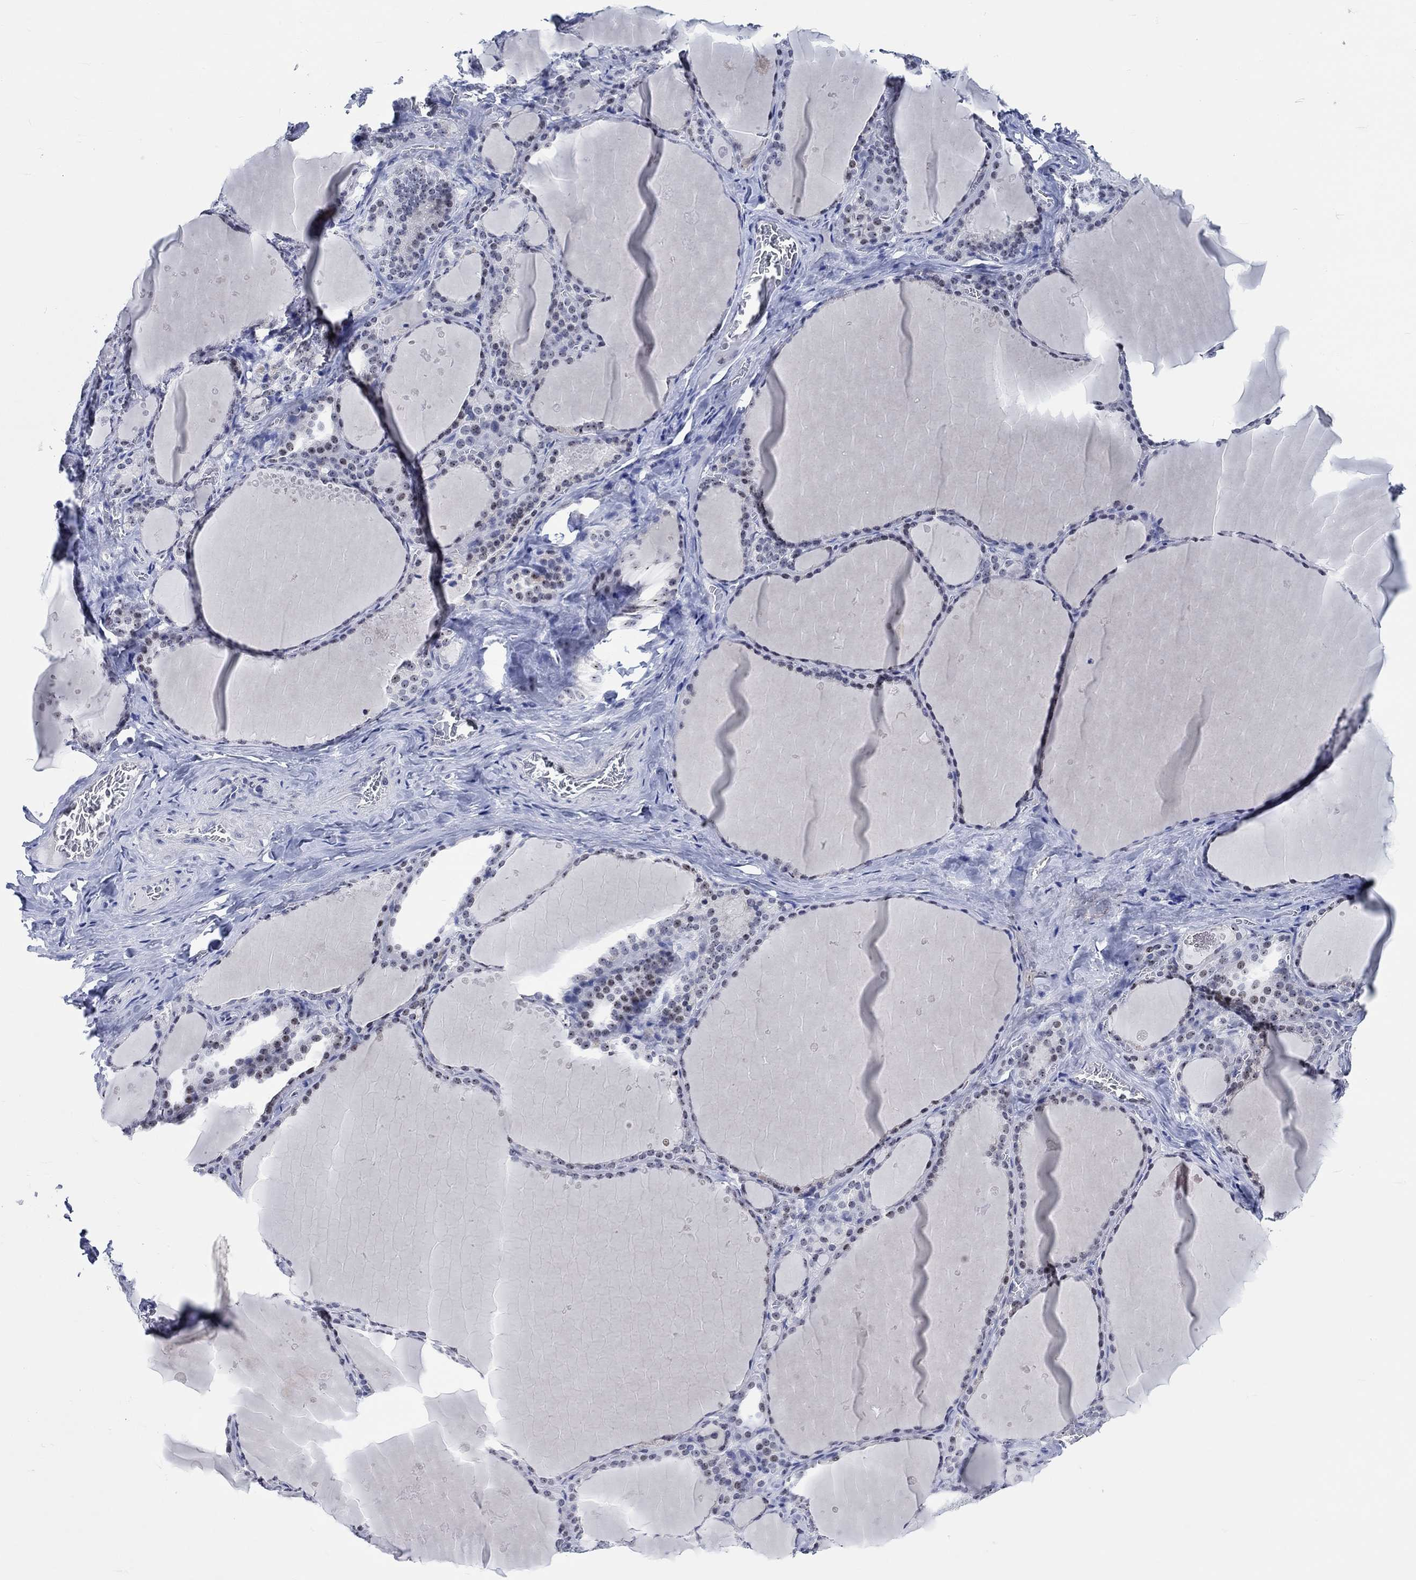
{"staining": {"intensity": "weak", "quantity": "25%-75%", "location": "nuclear"}, "tissue": "thyroid gland", "cell_type": "Glandular cells", "image_type": "normal", "snomed": [{"axis": "morphology", "description": "Normal tissue, NOS"}, {"axis": "topography", "description": "Thyroid gland"}], "caption": "Weak nuclear expression for a protein is appreciated in about 25%-75% of glandular cells of unremarkable thyroid gland using immunohistochemistry.", "gene": "ZNF446", "patient": {"sex": "male", "age": 63}}